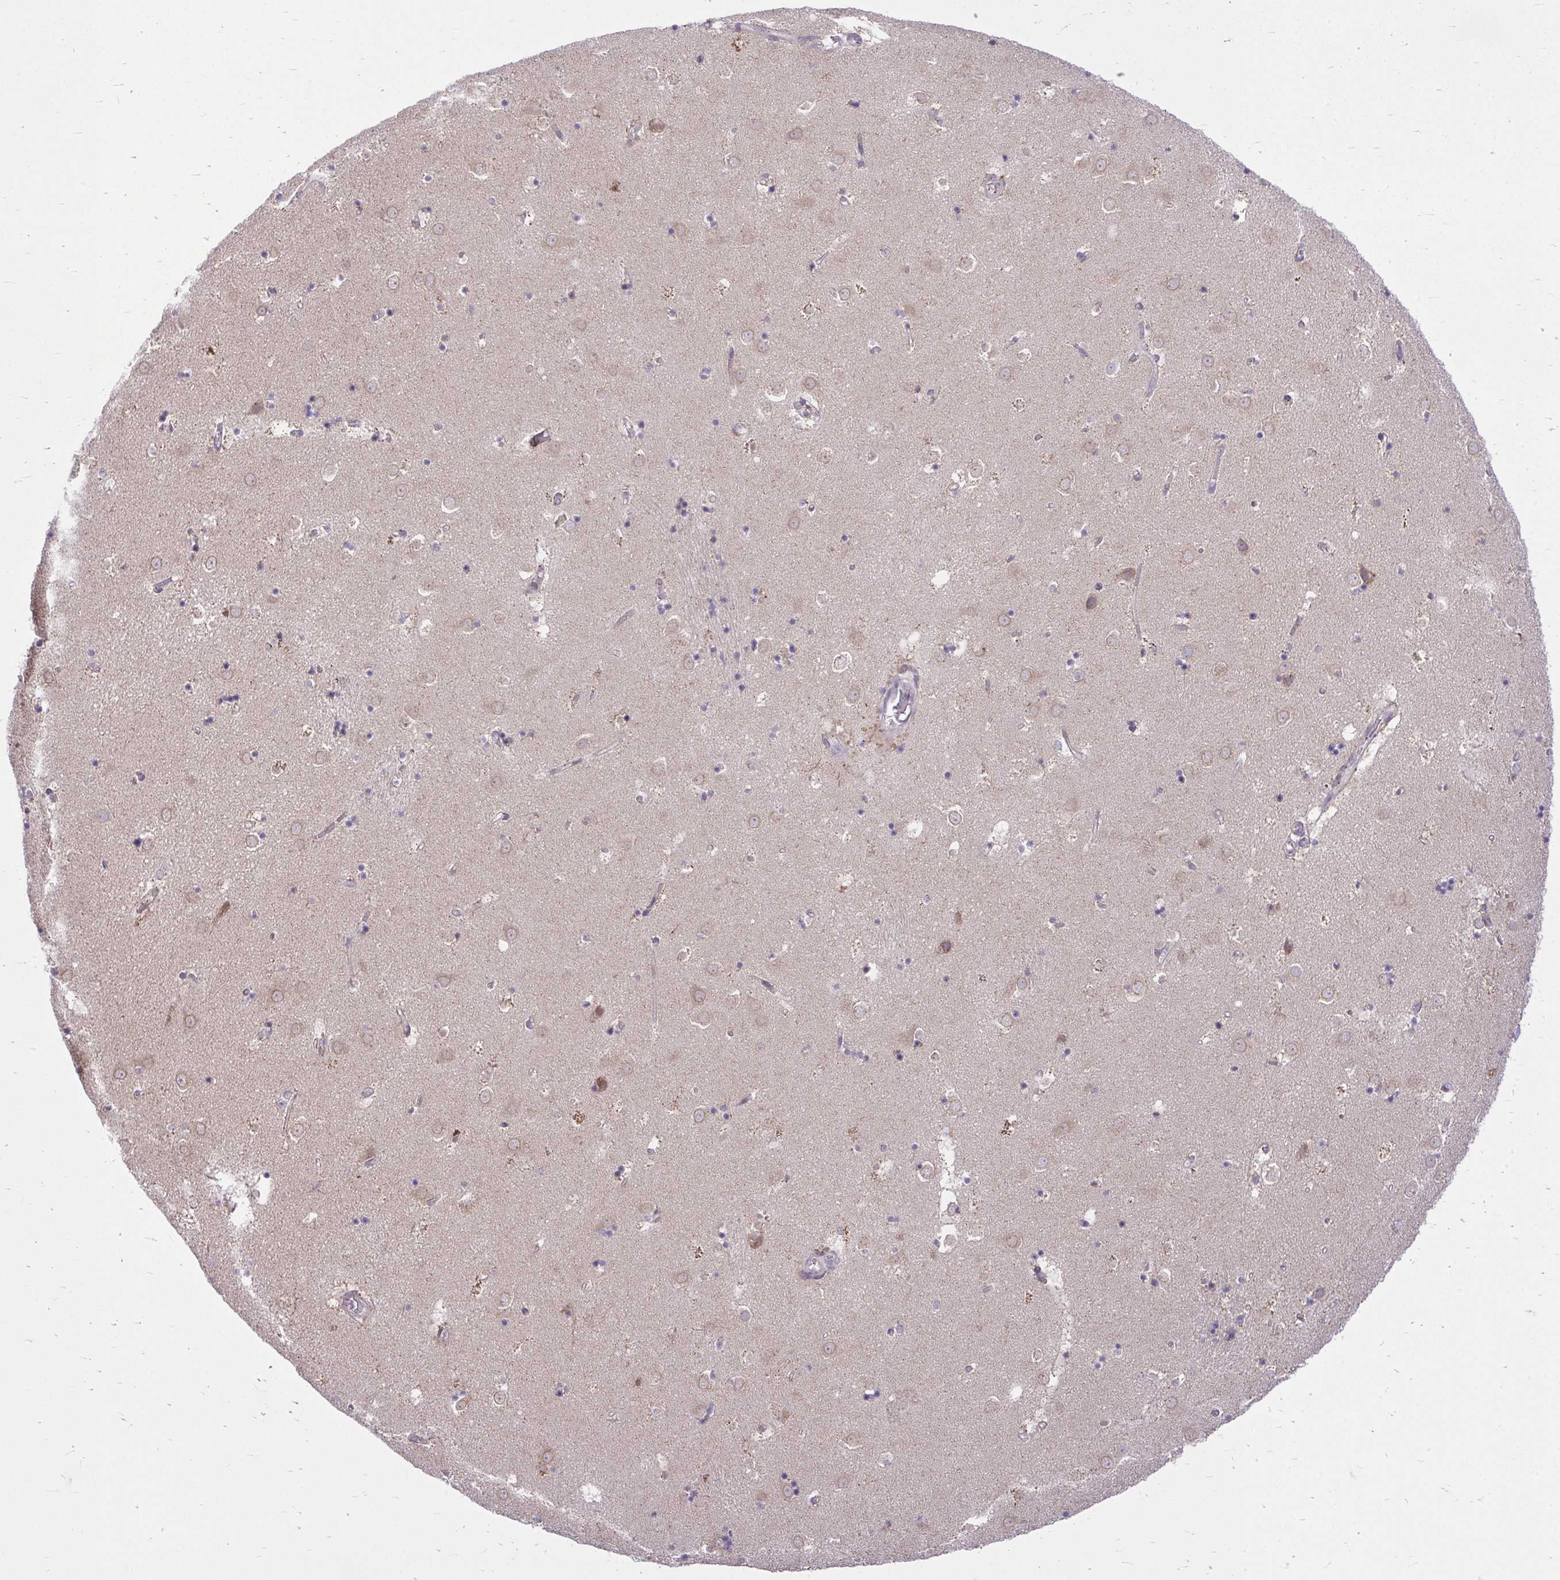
{"staining": {"intensity": "negative", "quantity": "none", "location": "none"}, "tissue": "caudate", "cell_type": "Glial cells", "image_type": "normal", "snomed": [{"axis": "morphology", "description": "Normal tissue, NOS"}, {"axis": "topography", "description": "Lateral ventricle wall"}], "caption": "IHC of benign human caudate displays no expression in glial cells.", "gene": "CEACAM18", "patient": {"sex": "male", "age": 58}}